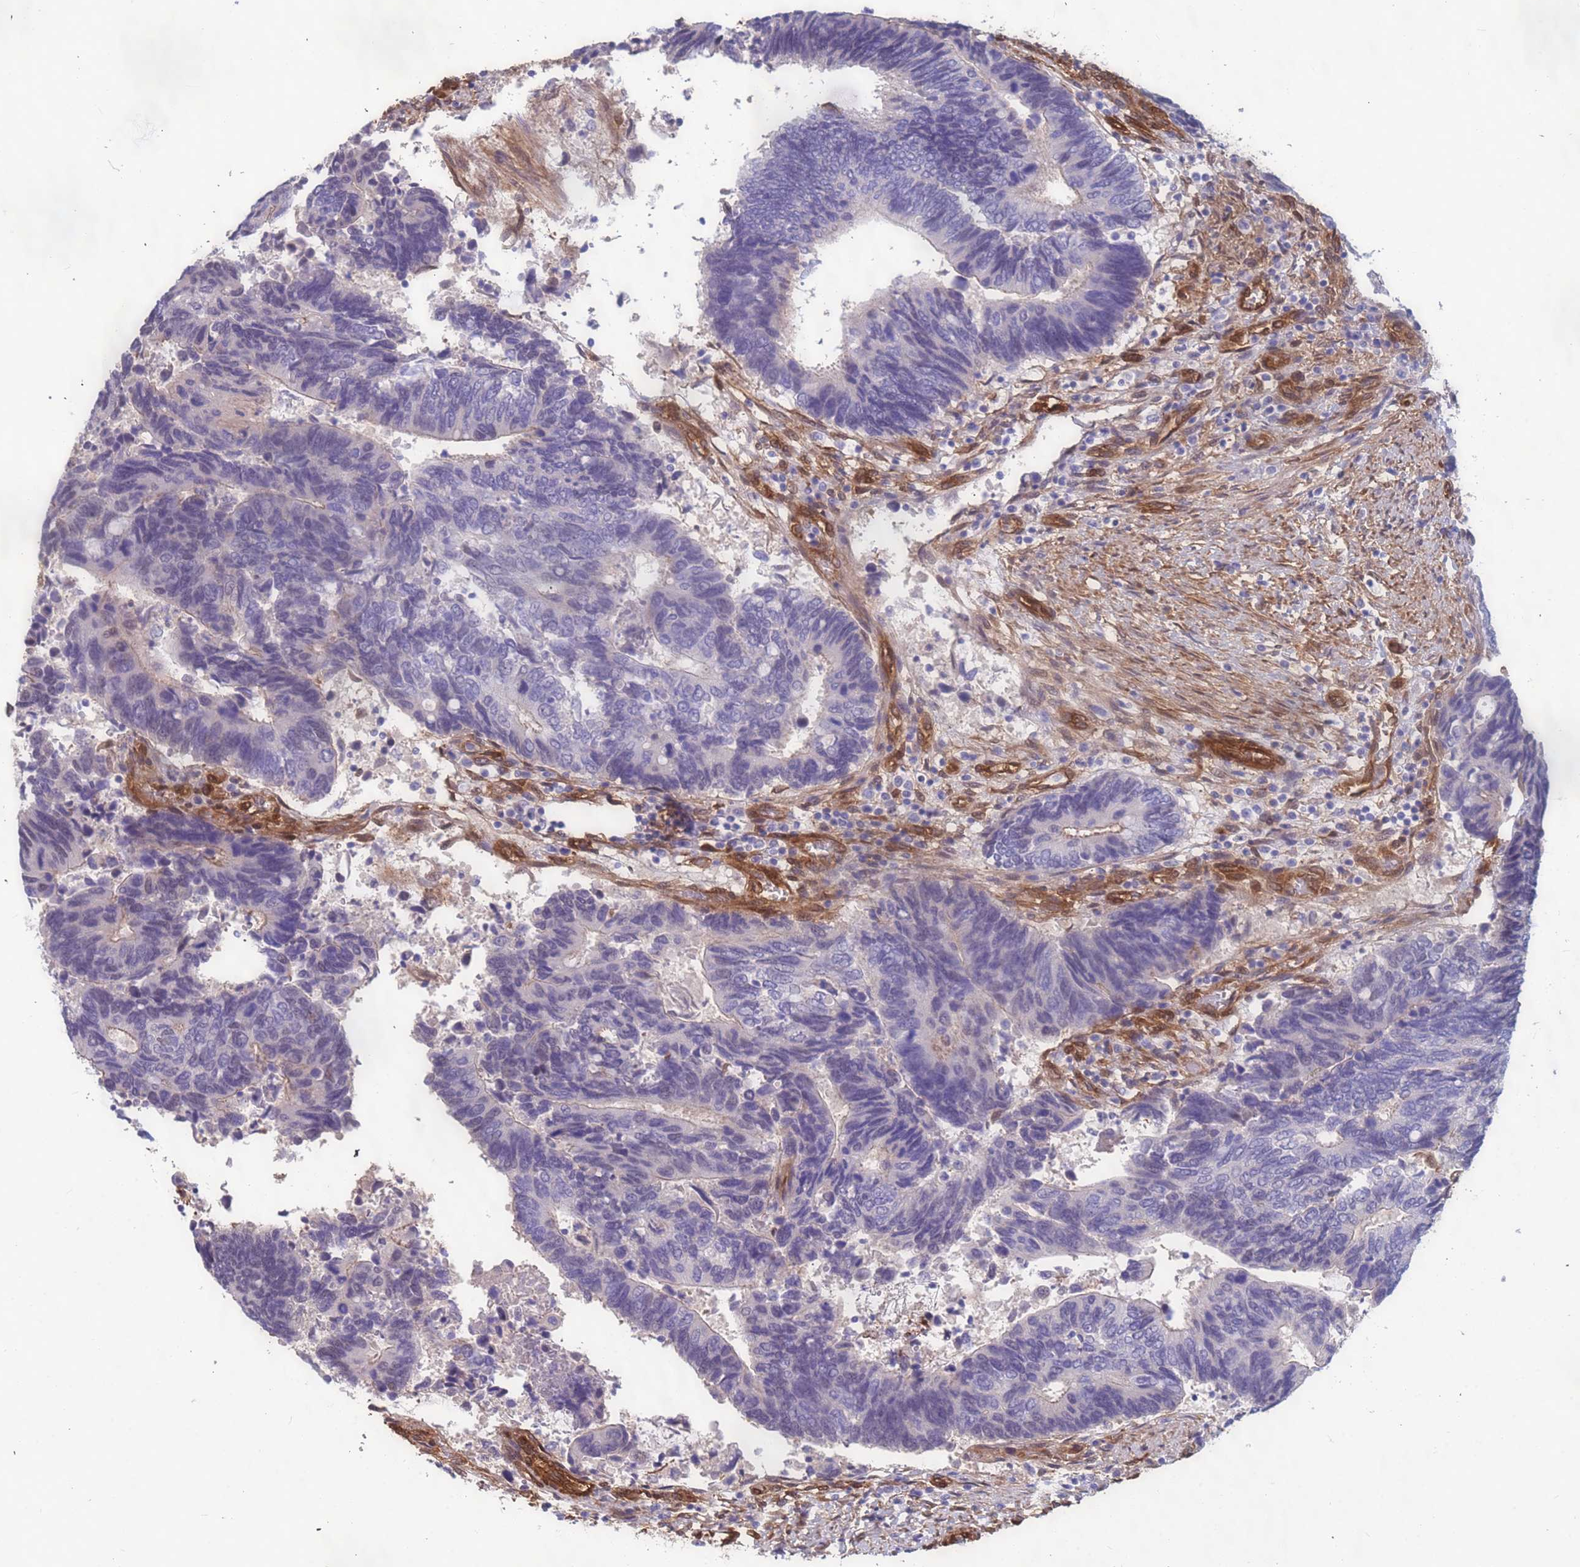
{"staining": {"intensity": "negative", "quantity": "none", "location": "none"}, "tissue": "colorectal cancer", "cell_type": "Tumor cells", "image_type": "cancer", "snomed": [{"axis": "morphology", "description": "Adenocarcinoma, NOS"}, {"axis": "topography", "description": "Colon"}], "caption": "IHC image of neoplastic tissue: human colorectal cancer (adenocarcinoma) stained with DAB demonstrates no significant protein expression in tumor cells.", "gene": "EHD2", "patient": {"sex": "male", "age": 87}}